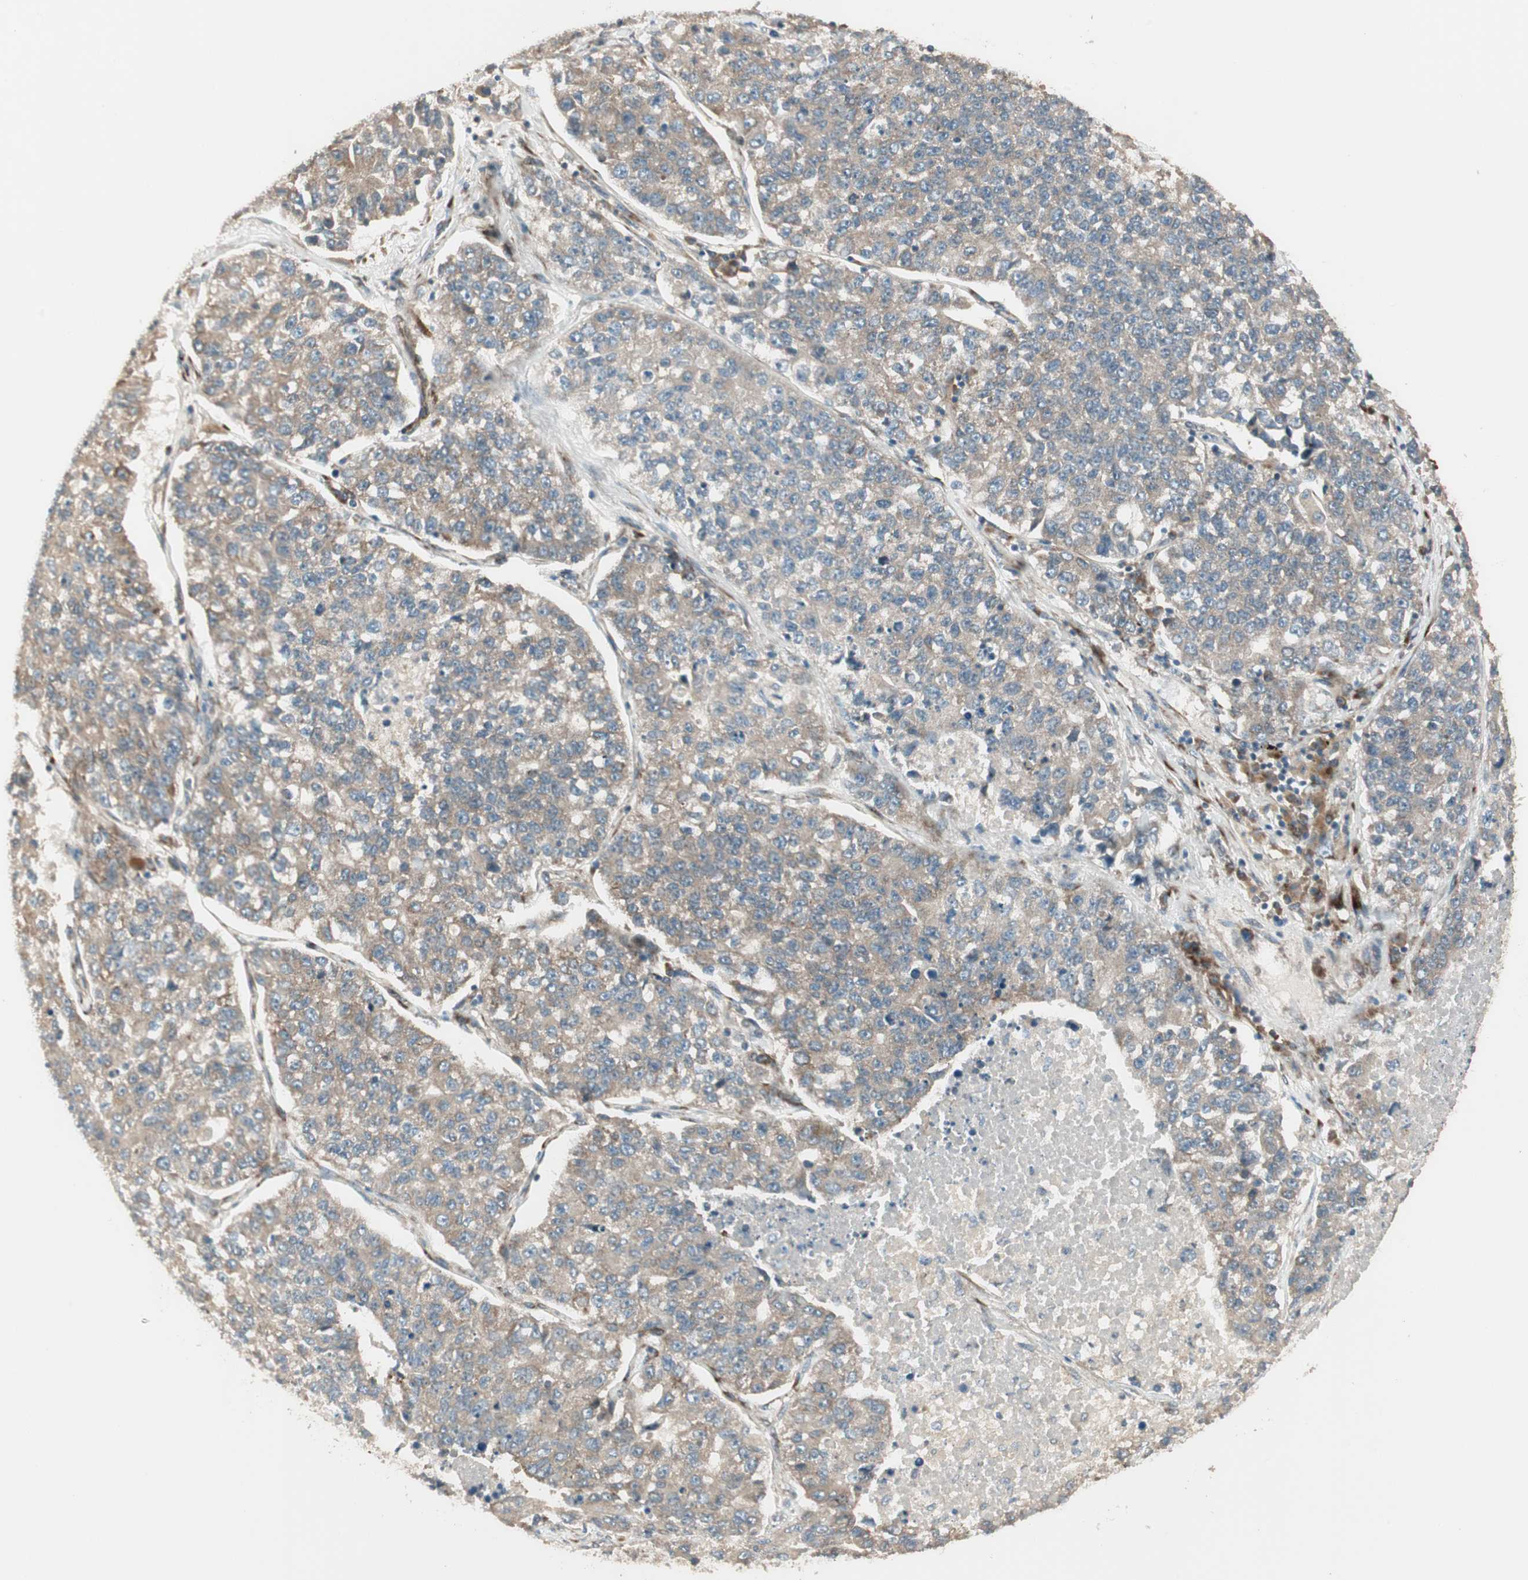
{"staining": {"intensity": "weak", "quantity": ">75%", "location": "cytoplasmic/membranous"}, "tissue": "lung cancer", "cell_type": "Tumor cells", "image_type": "cancer", "snomed": [{"axis": "morphology", "description": "Adenocarcinoma, NOS"}, {"axis": "topography", "description": "Lung"}], "caption": "Immunohistochemical staining of human lung cancer (adenocarcinoma) demonstrates weak cytoplasmic/membranous protein staining in approximately >75% of tumor cells. (IHC, brightfield microscopy, high magnification).", "gene": "PPP2R5E", "patient": {"sex": "male", "age": 49}}